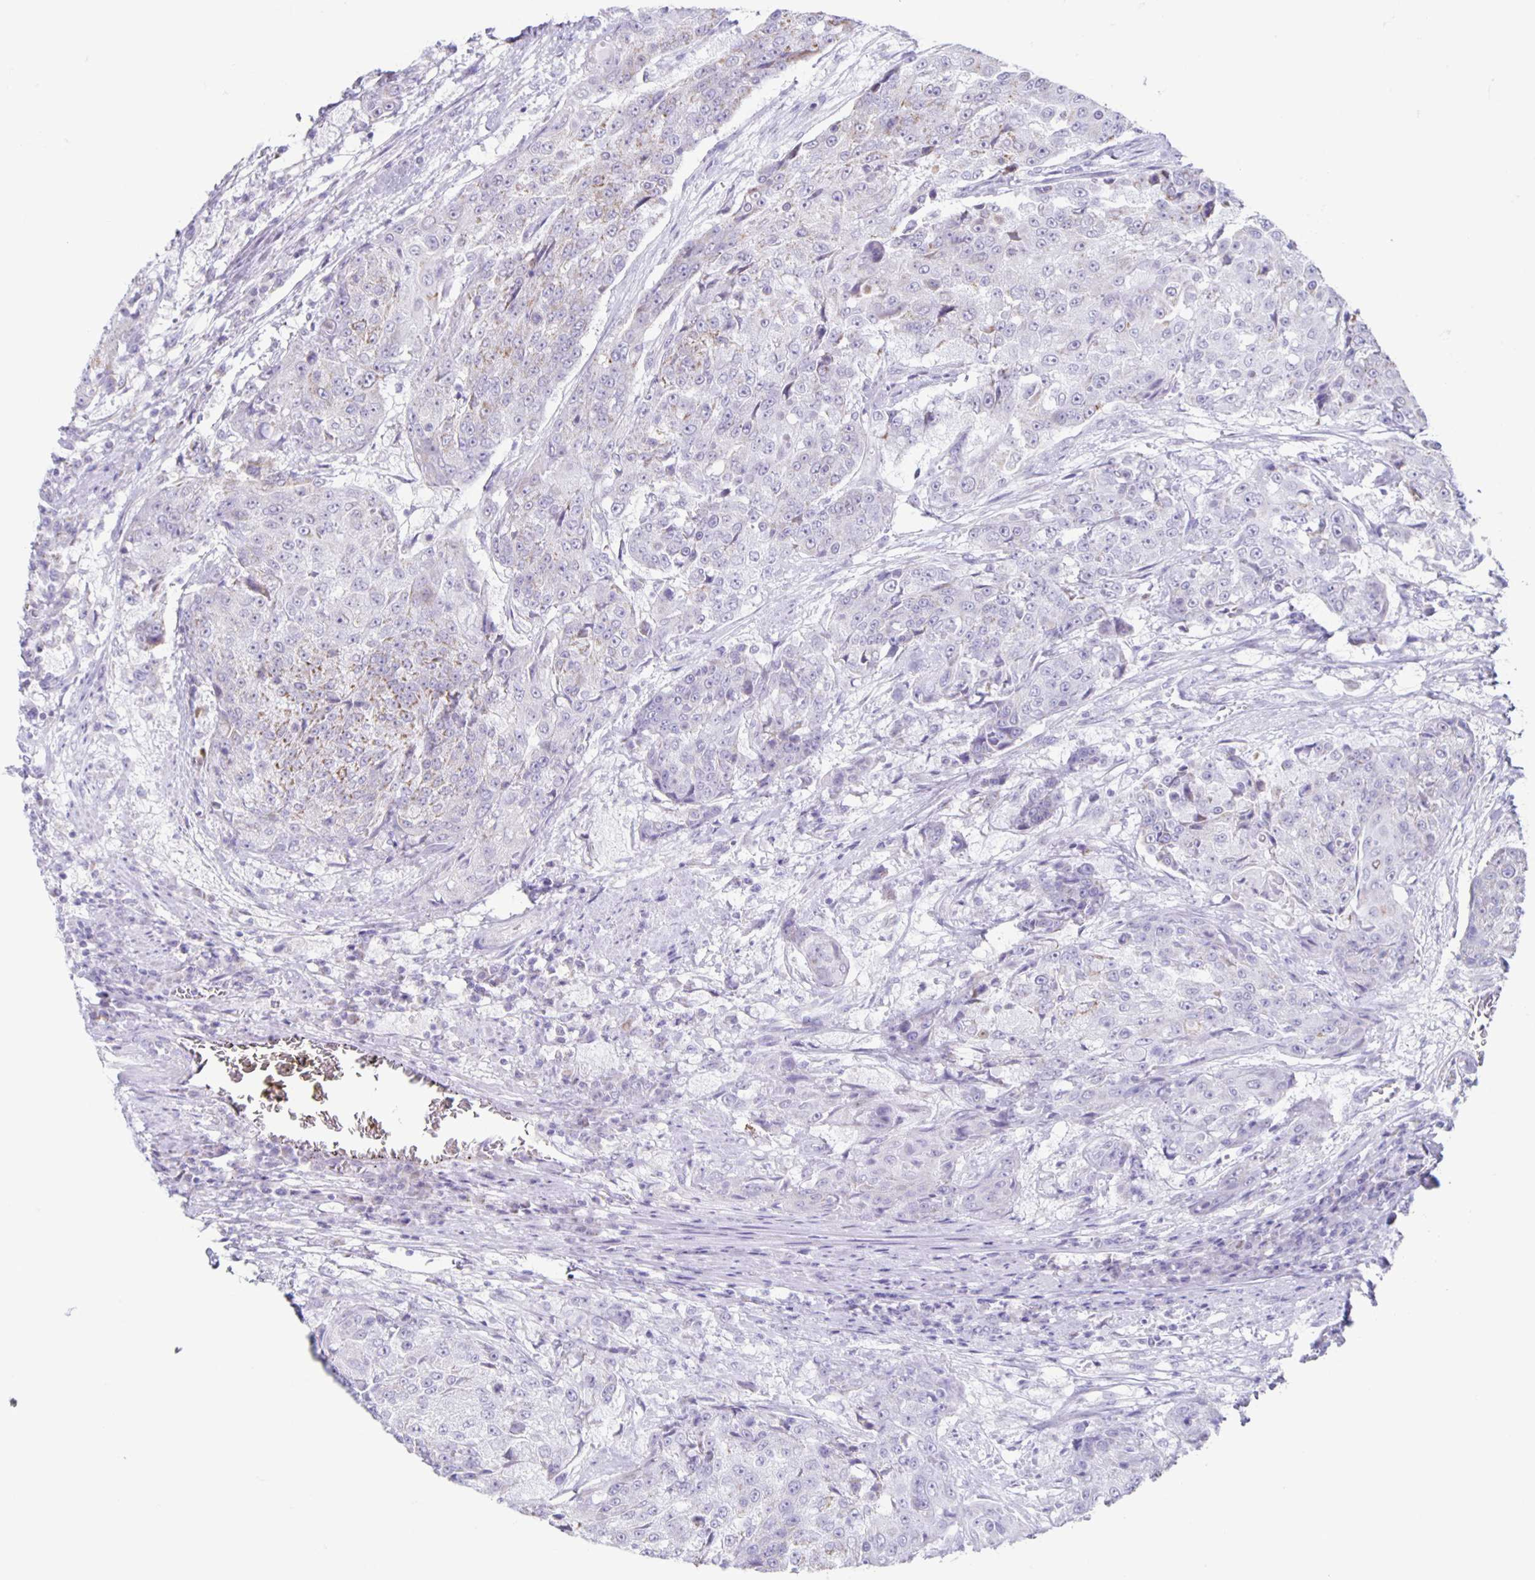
{"staining": {"intensity": "weak", "quantity": "<25%", "location": "cytoplasmic/membranous"}, "tissue": "urothelial cancer", "cell_type": "Tumor cells", "image_type": "cancer", "snomed": [{"axis": "morphology", "description": "Urothelial carcinoma, High grade"}, {"axis": "topography", "description": "Urinary bladder"}], "caption": "Immunohistochemistry (IHC) histopathology image of human urothelial cancer stained for a protein (brown), which reveals no expression in tumor cells. (DAB (3,3'-diaminobenzidine) IHC, high magnification).", "gene": "CT45A5", "patient": {"sex": "female", "age": 63}}